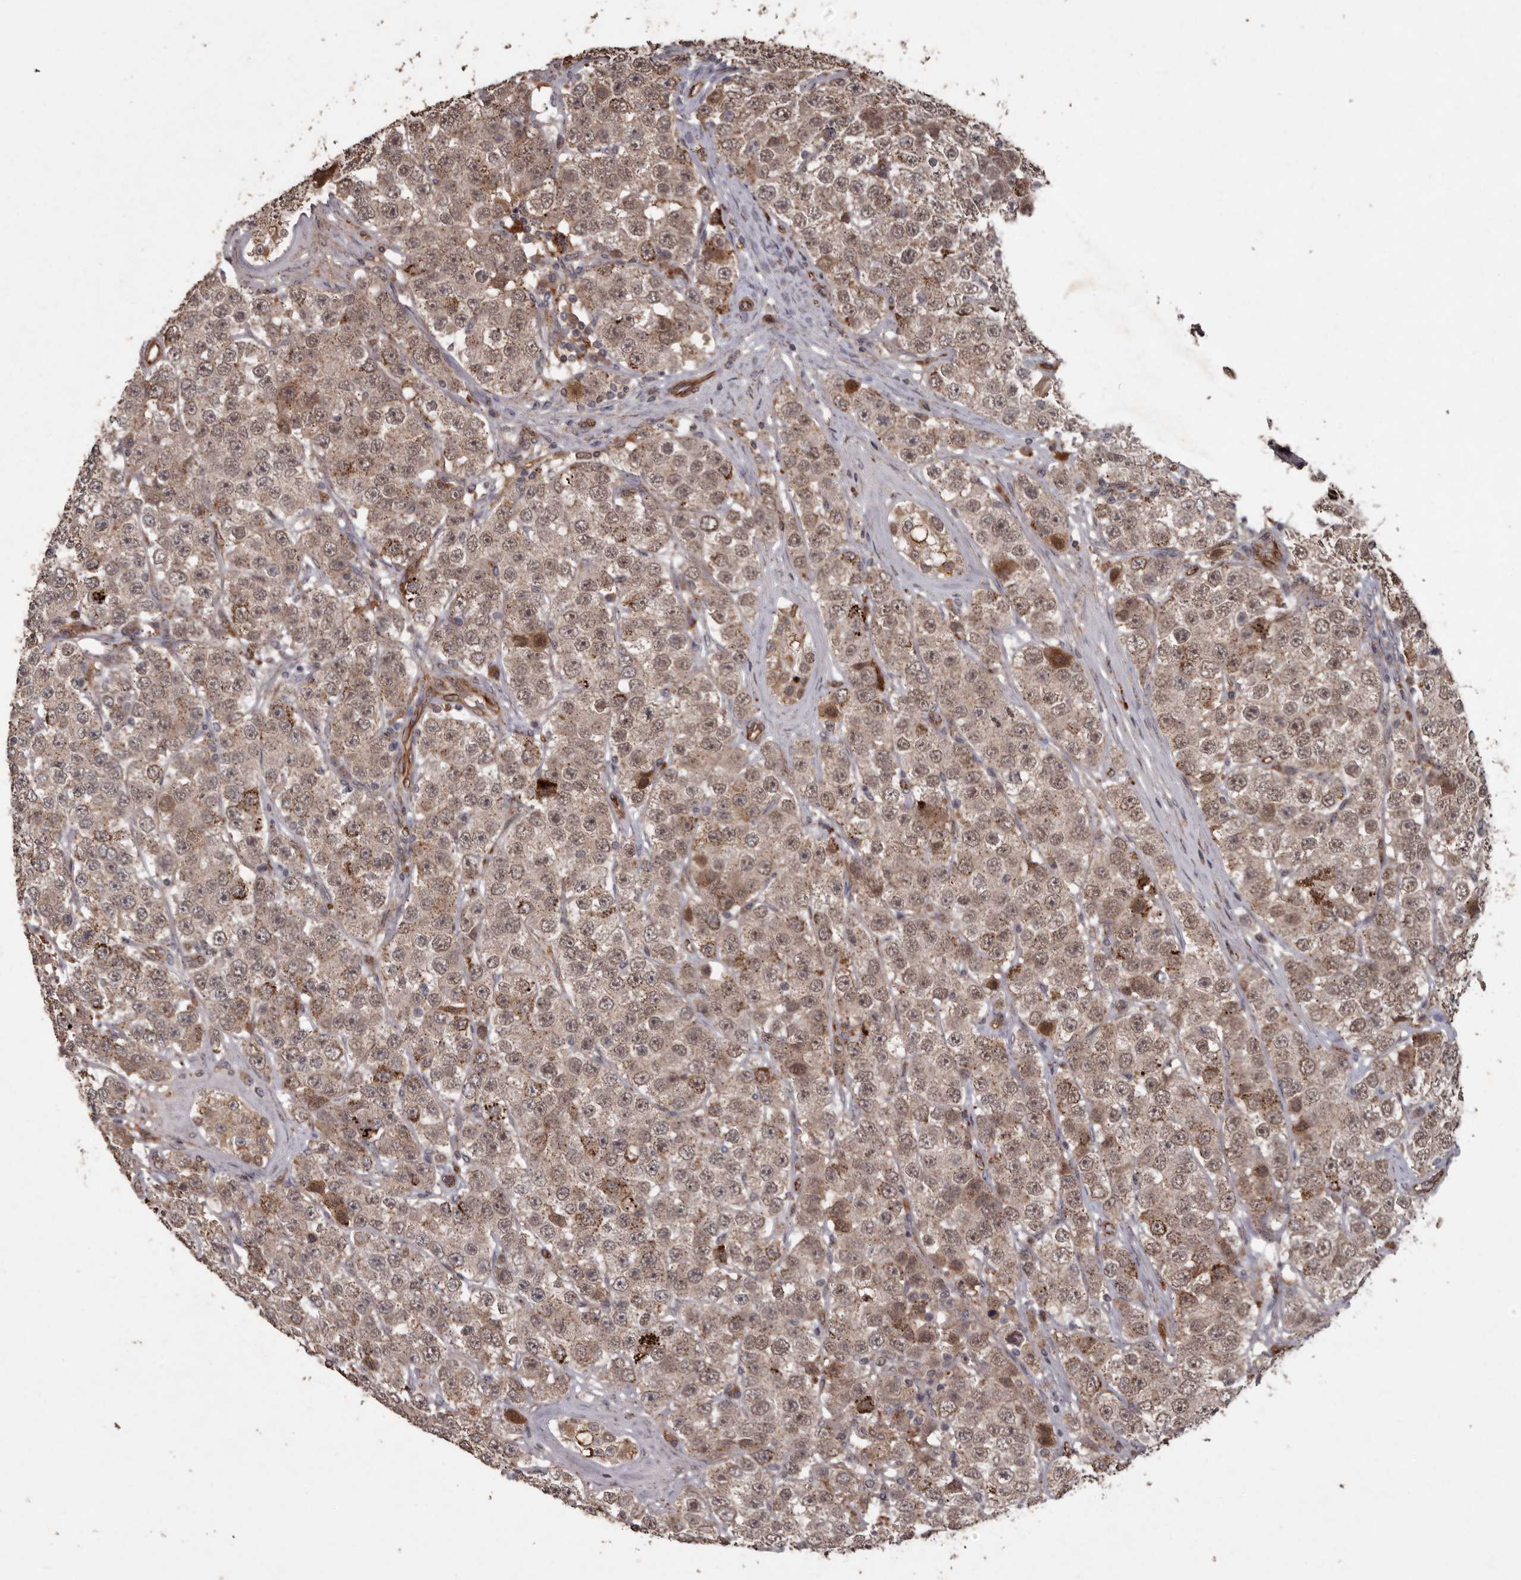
{"staining": {"intensity": "moderate", "quantity": ">75%", "location": "cytoplasmic/membranous,nuclear"}, "tissue": "testis cancer", "cell_type": "Tumor cells", "image_type": "cancer", "snomed": [{"axis": "morphology", "description": "Seminoma, NOS"}, {"axis": "topography", "description": "Testis"}], "caption": "This image shows immunohistochemistry (IHC) staining of human testis cancer (seminoma), with medium moderate cytoplasmic/membranous and nuclear staining in about >75% of tumor cells.", "gene": "BRAT1", "patient": {"sex": "male", "age": 28}}